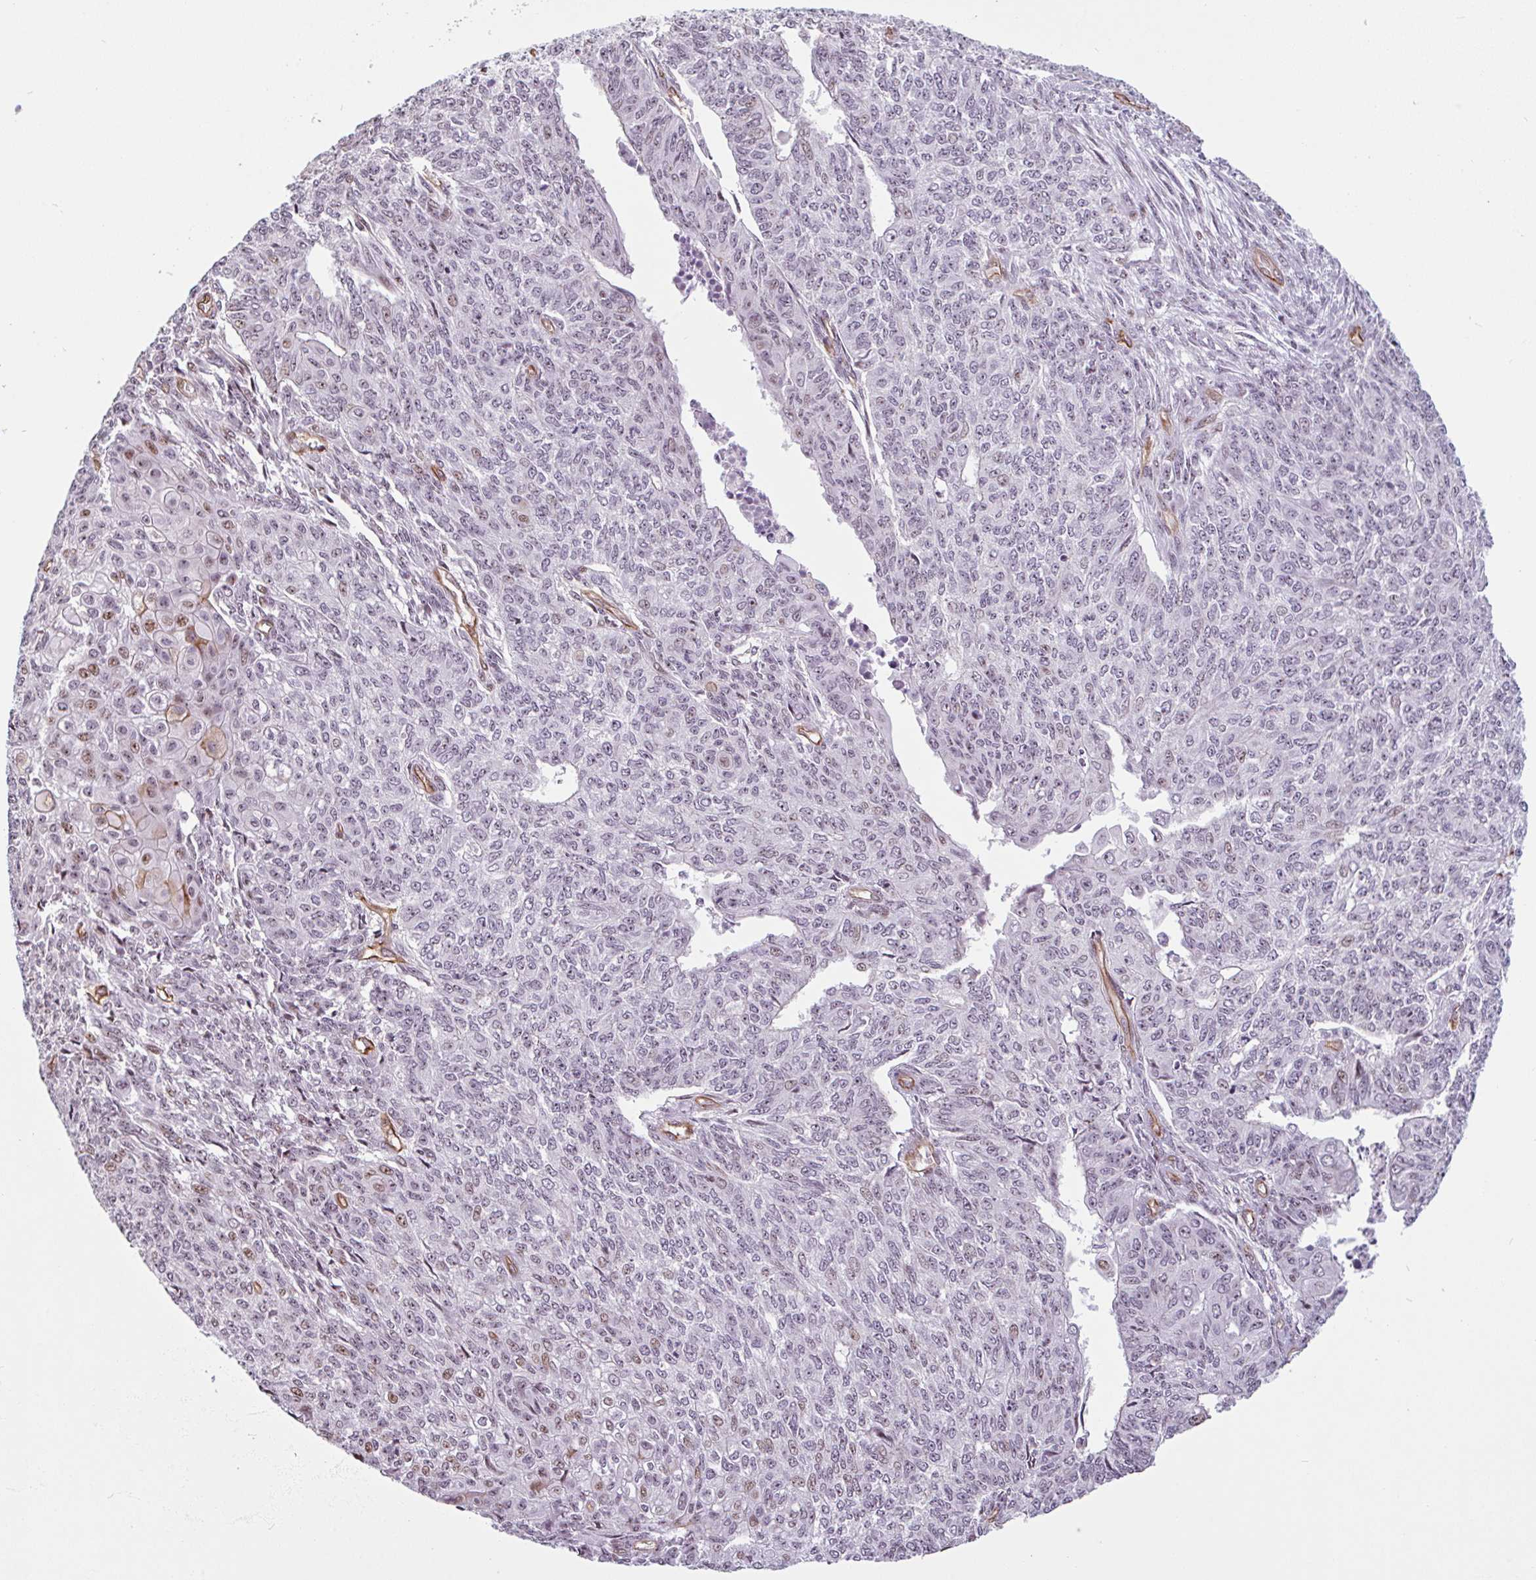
{"staining": {"intensity": "moderate", "quantity": "<25%", "location": "cytoplasmic/membranous,nuclear"}, "tissue": "endometrial cancer", "cell_type": "Tumor cells", "image_type": "cancer", "snomed": [{"axis": "morphology", "description": "Adenocarcinoma, NOS"}, {"axis": "topography", "description": "Endometrium"}], "caption": "Human endometrial cancer (adenocarcinoma) stained with a brown dye displays moderate cytoplasmic/membranous and nuclear positive expression in approximately <25% of tumor cells.", "gene": "ZNF689", "patient": {"sex": "female", "age": 32}}